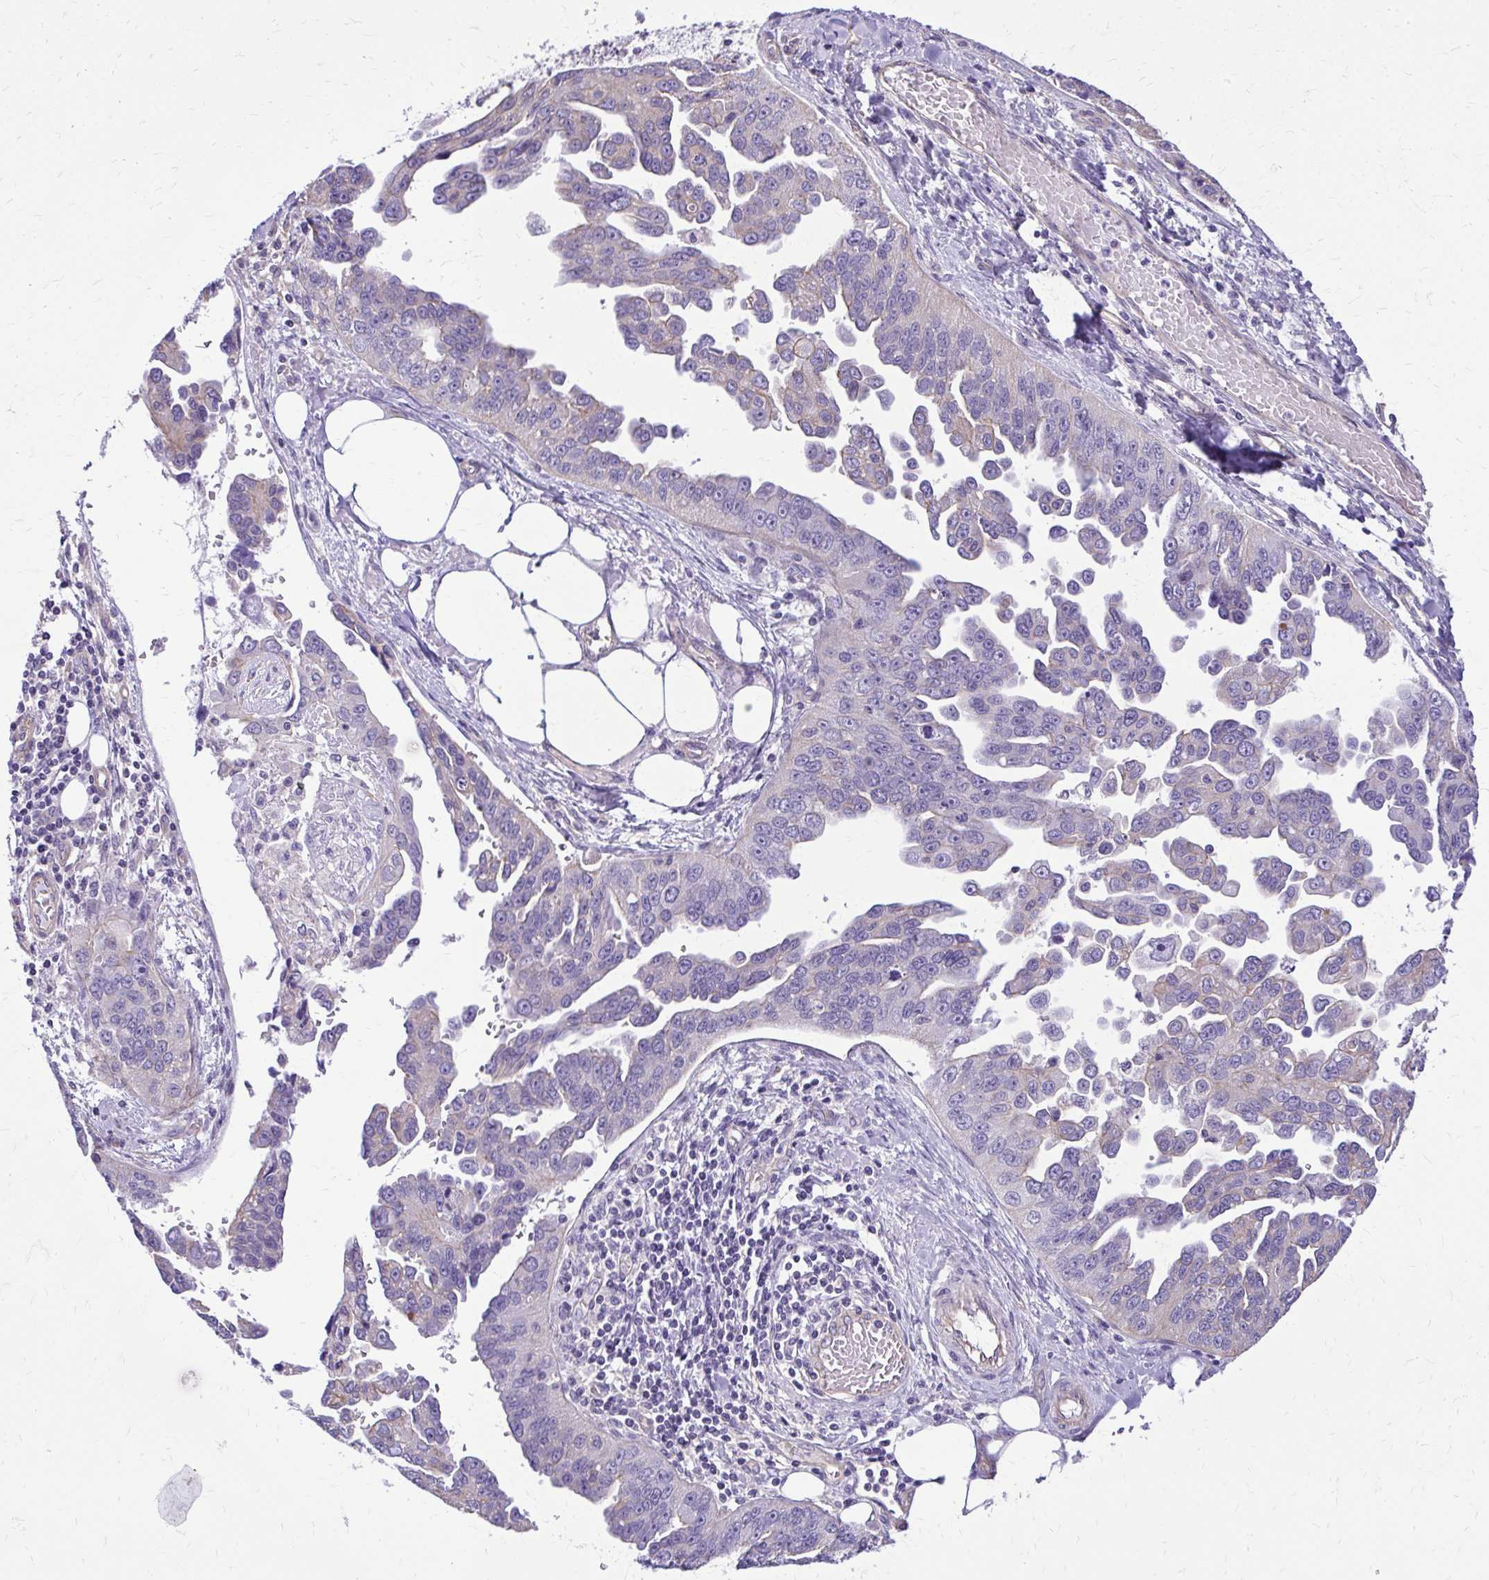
{"staining": {"intensity": "negative", "quantity": "none", "location": "none"}, "tissue": "ovarian cancer", "cell_type": "Tumor cells", "image_type": "cancer", "snomed": [{"axis": "morphology", "description": "Cystadenocarcinoma, serous, NOS"}, {"axis": "topography", "description": "Ovary"}], "caption": "Human ovarian cancer (serous cystadenocarcinoma) stained for a protein using immunohistochemistry (IHC) displays no expression in tumor cells.", "gene": "RUNDC3B", "patient": {"sex": "female", "age": 75}}